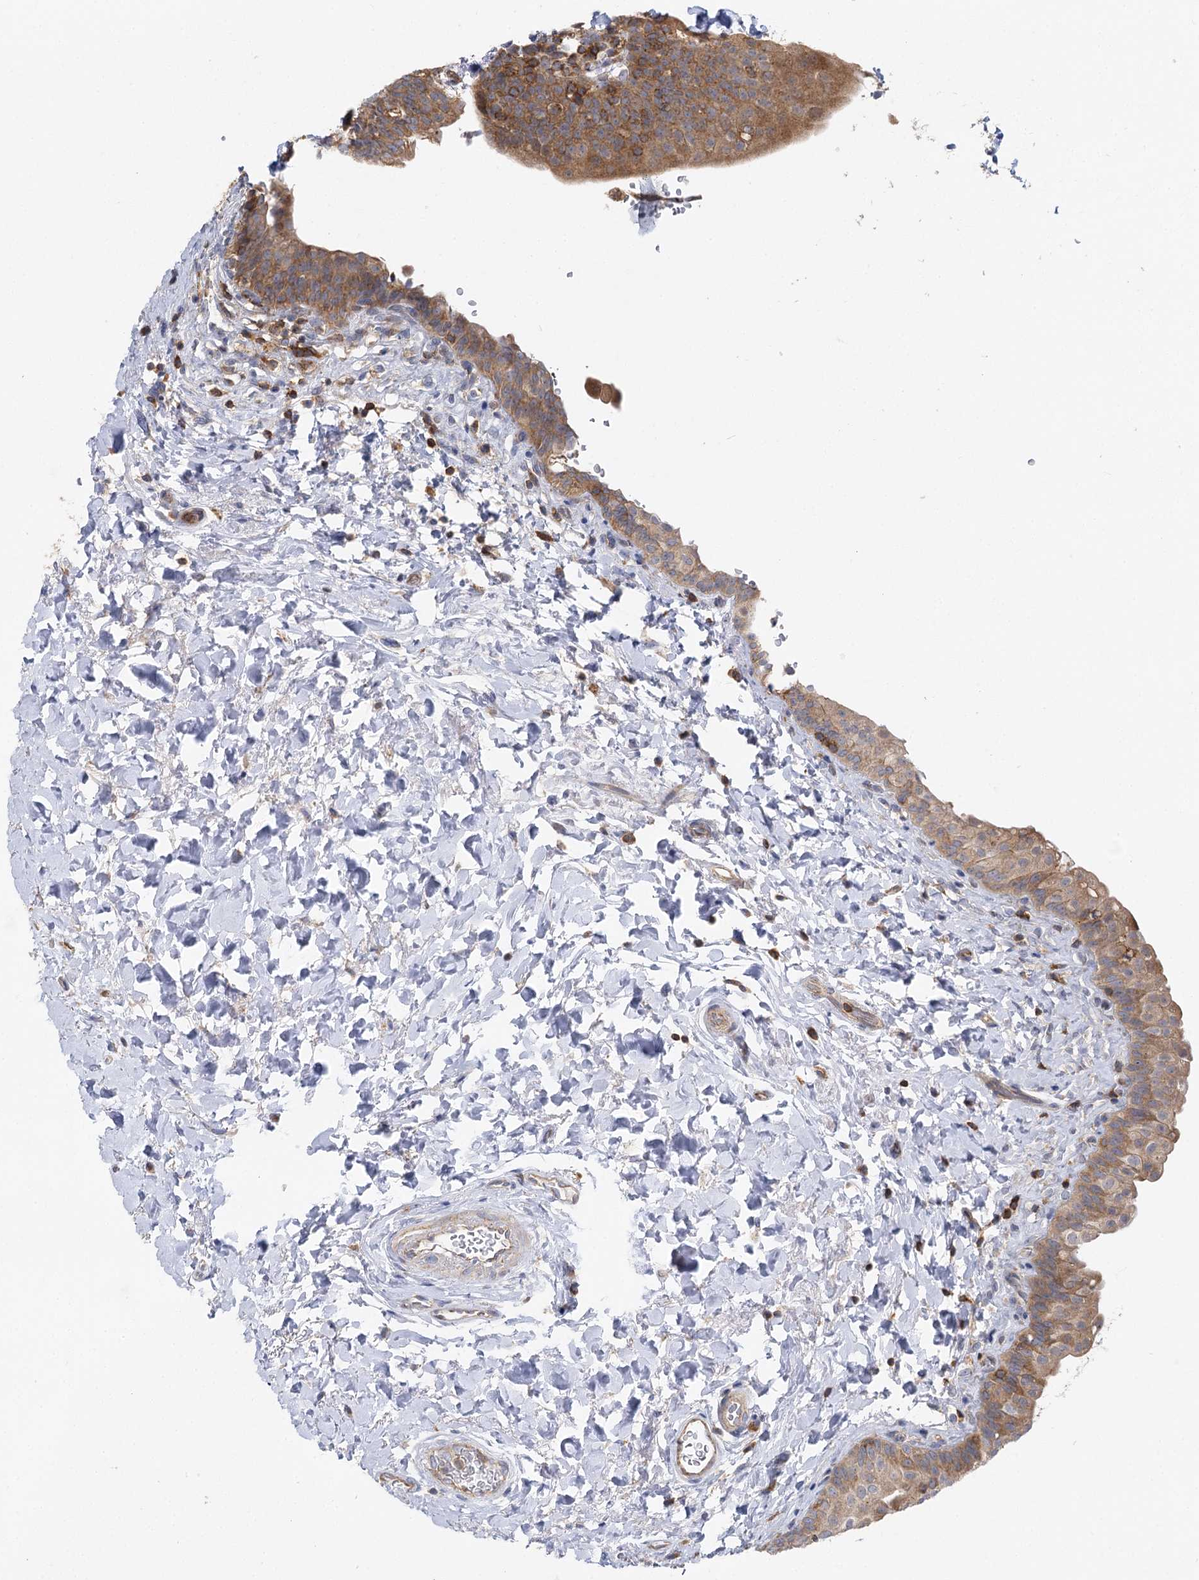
{"staining": {"intensity": "moderate", "quantity": "25%-75%", "location": "cytoplasmic/membranous"}, "tissue": "urinary bladder", "cell_type": "Urothelial cells", "image_type": "normal", "snomed": [{"axis": "morphology", "description": "Normal tissue, NOS"}, {"axis": "topography", "description": "Urinary bladder"}], "caption": "Urinary bladder stained with IHC demonstrates moderate cytoplasmic/membranous positivity in about 25%-75% of urothelial cells. (DAB IHC with brightfield microscopy, high magnification).", "gene": "SEC24B", "patient": {"sex": "male", "age": 83}}